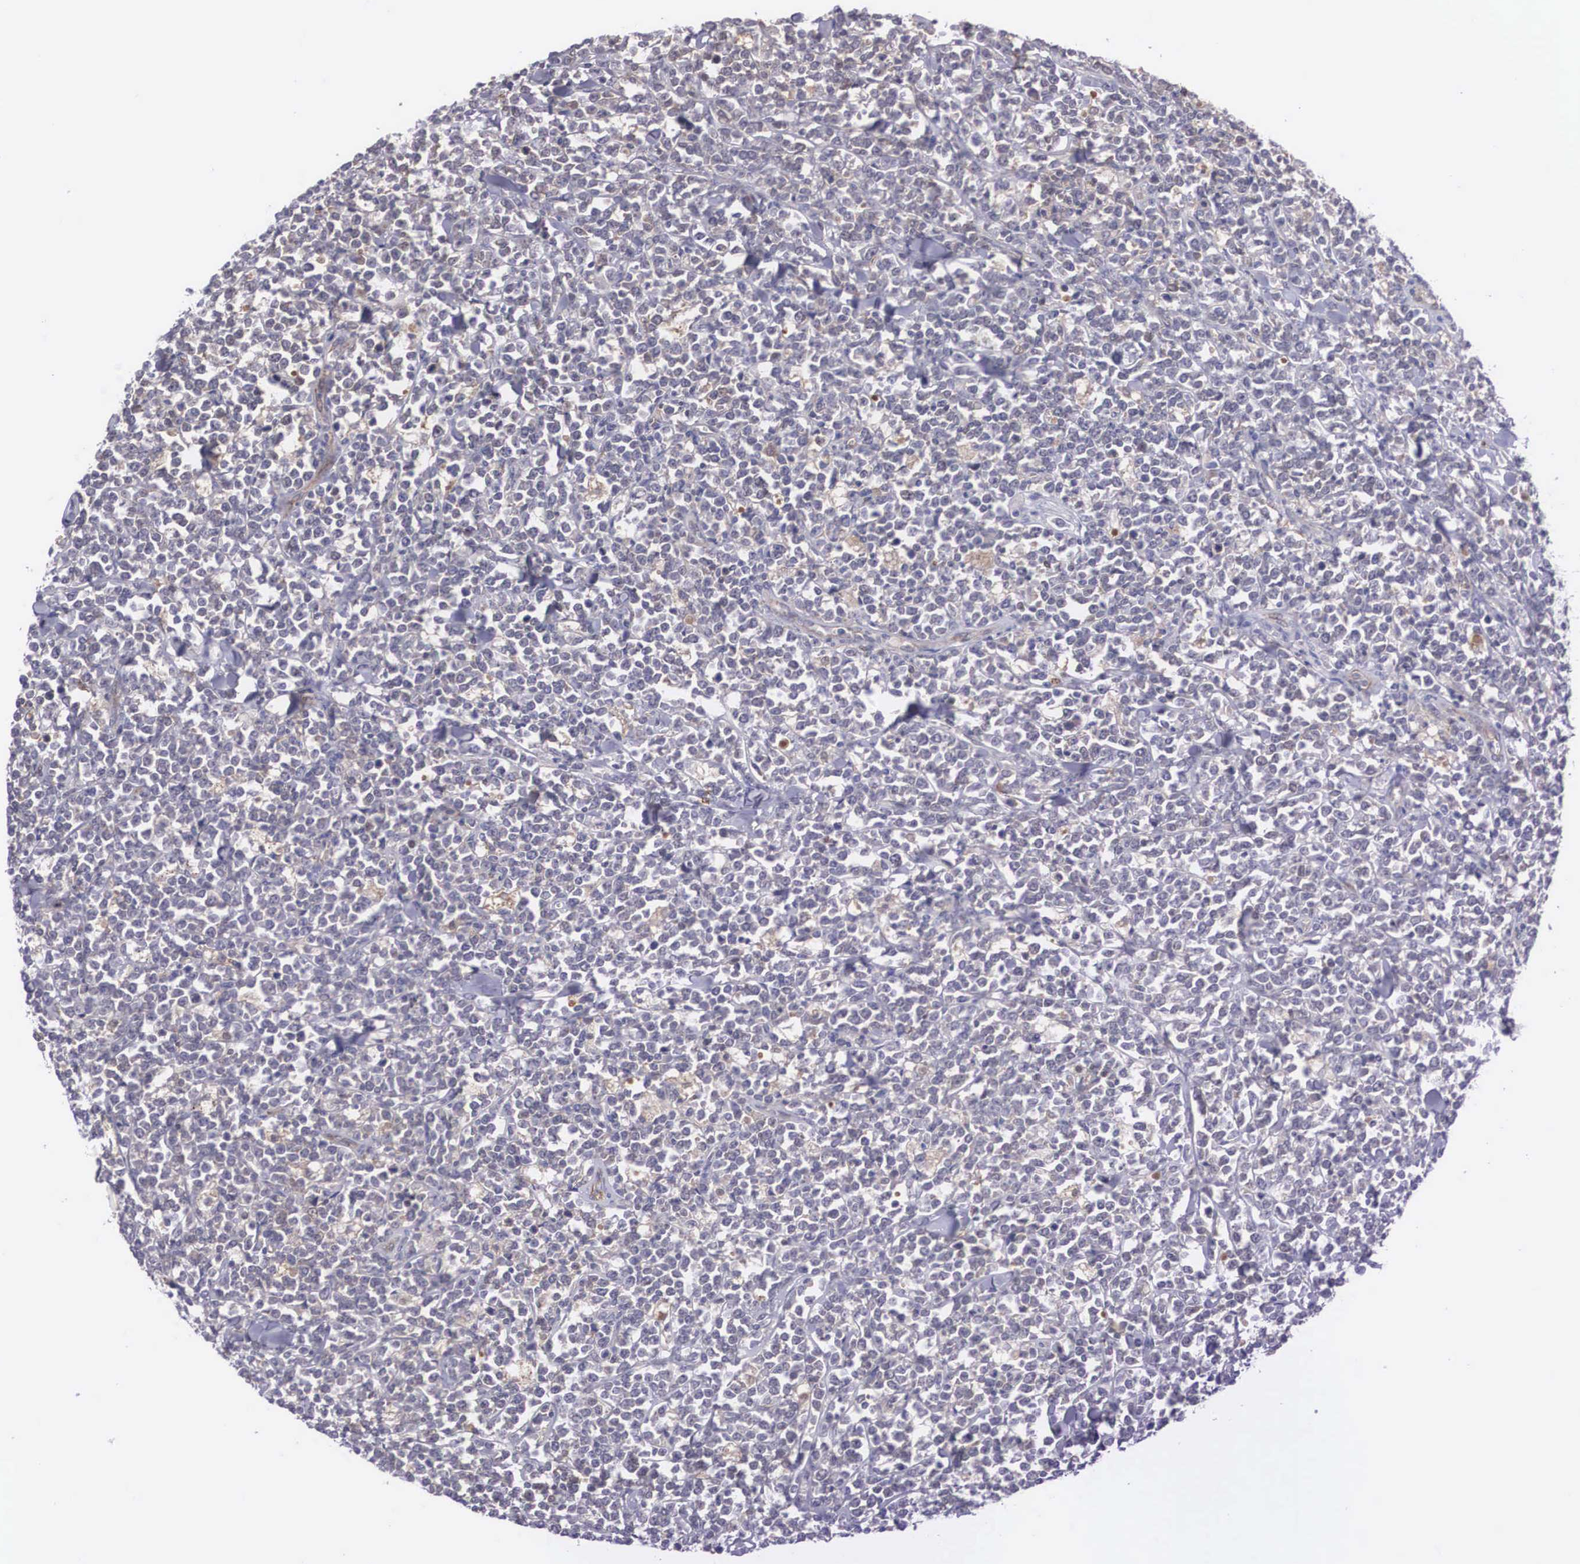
{"staining": {"intensity": "negative", "quantity": "none", "location": "none"}, "tissue": "lymphoma", "cell_type": "Tumor cells", "image_type": "cancer", "snomed": [{"axis": "morphology", "description": "Malignant lymphoma, non-Hodgkin's type, High grade"}, {"axis": "topography", "description": "Small intestine"}, {"axis": "topography", "description": "Colon"}], "caption": "An IHC histopathology image of lymphoma is shown. There is no staining in tumor cells of lymphoma. Nuclei are stained in blue.", "gene": "RBPJ", "patient": {"sex": "male", "age": 8}}